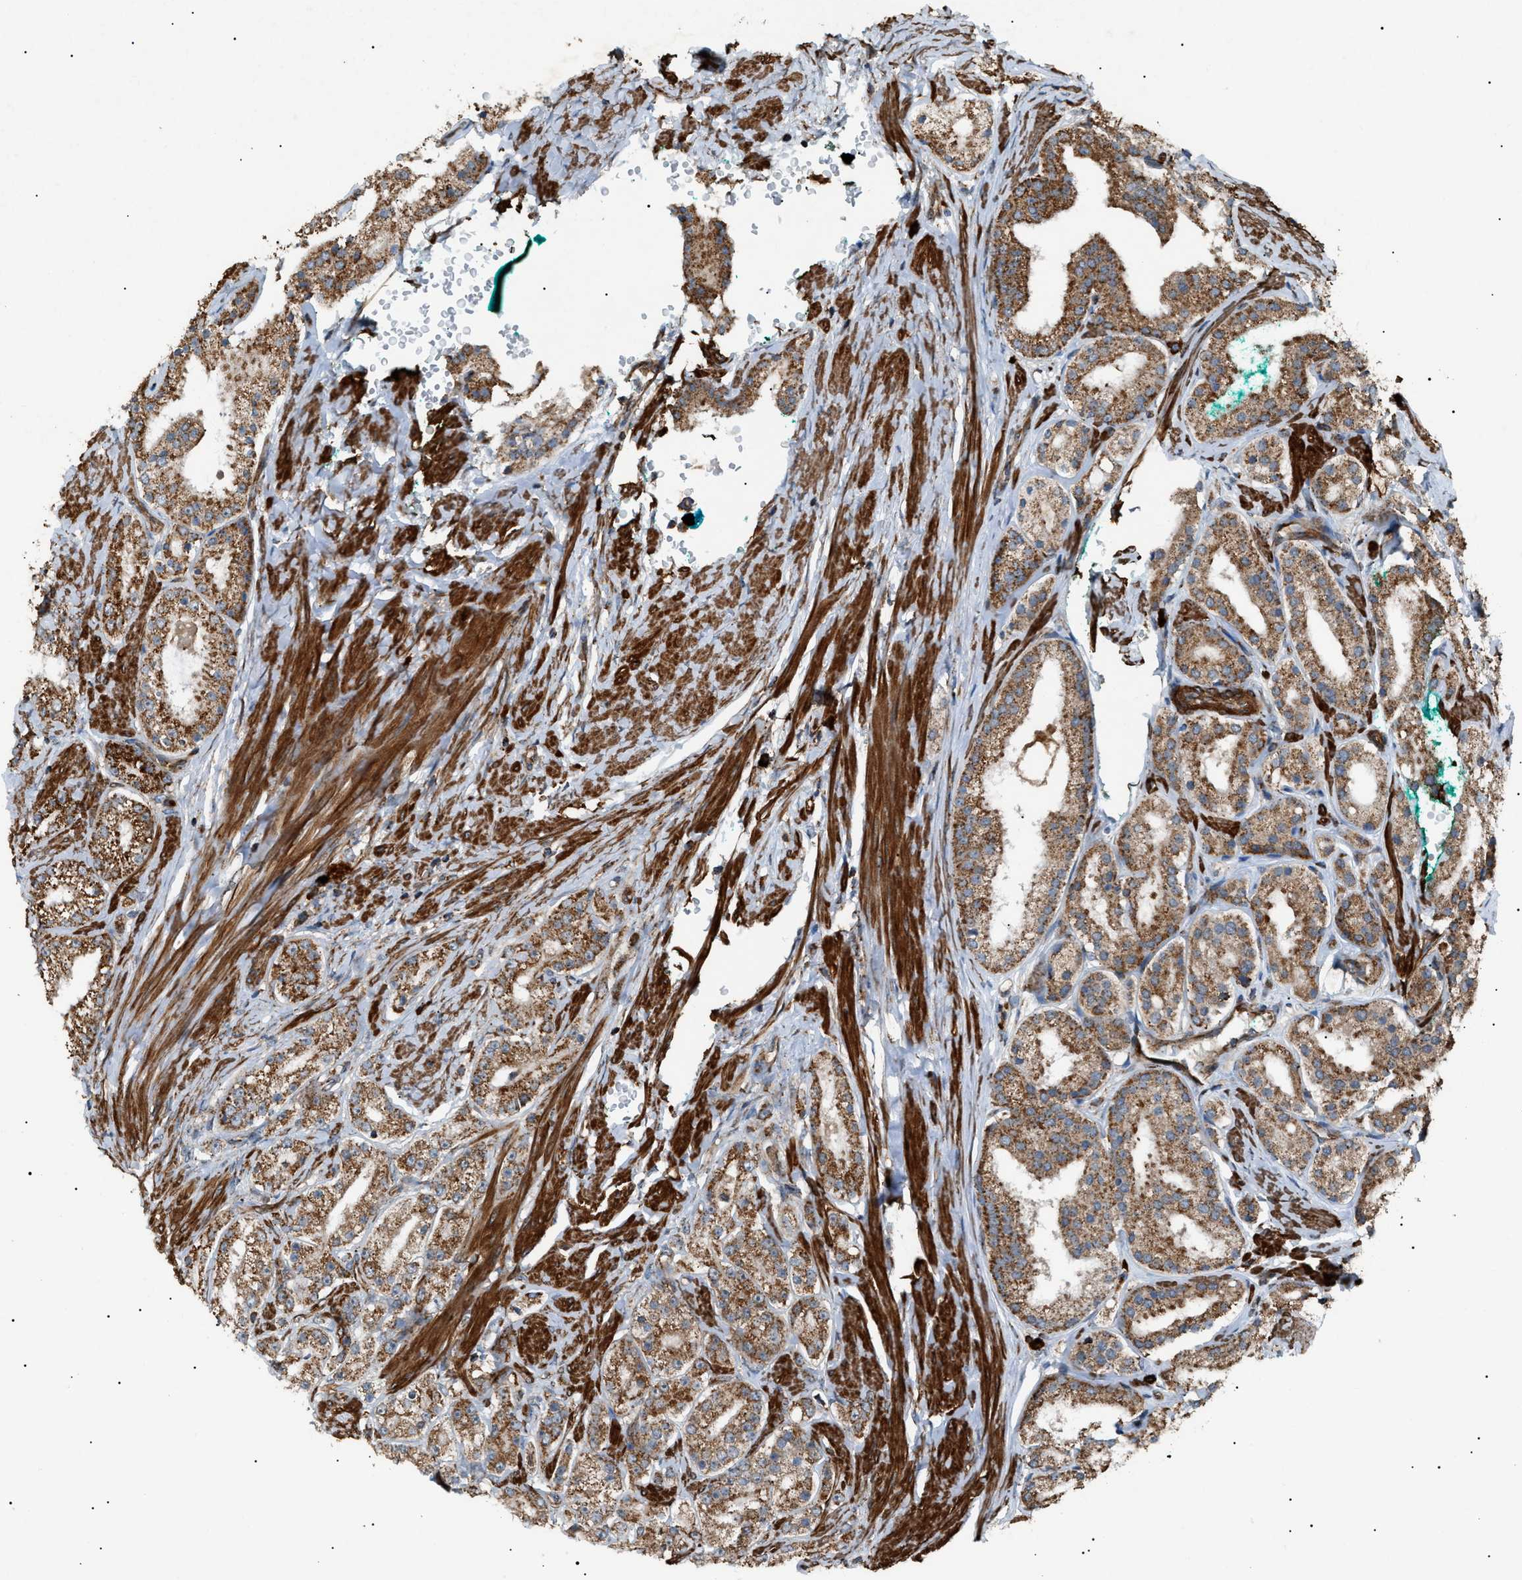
{"staining": {"intensity": "strong", "quantity": ">75%", "location": "cytoplasmic/membranous"}, "tissue": "prostate cancer", "cell_type": "Tumor cells", "image_type": "cancer", "snomed": [{"axis": "morphology", "description": "Adenocarcinoma, Low grade"}, {"axis": "topography", "description": "Prostate"}], "caption": "This is a photomicrograph of IHC staining of prostate cancer (low-grade adenocarcinoma), which shows strong positivity in the cytoplasmic/membranous of tumor cells.", "gene": "C1GALT1C1", "patient": {"sex": "male", "age": 63}}